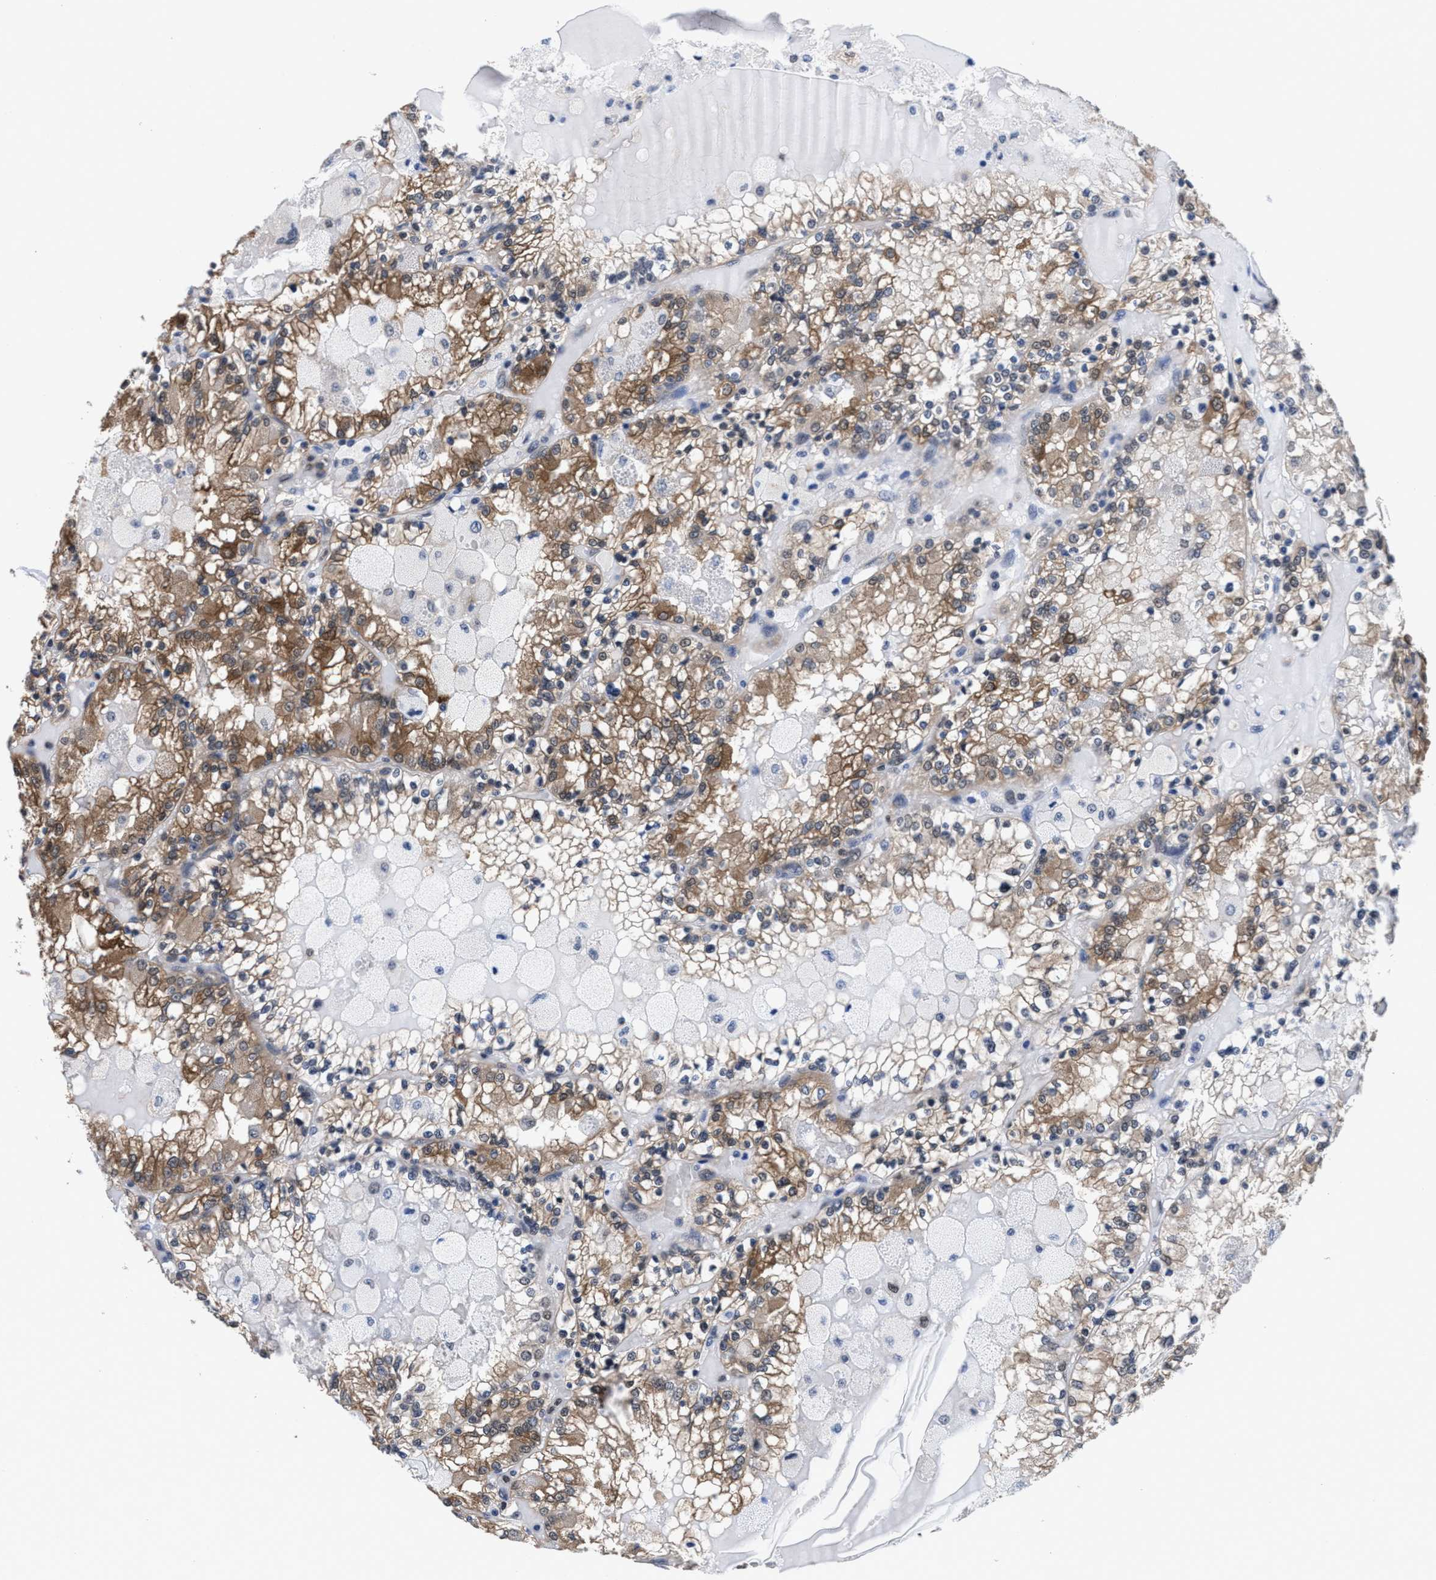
{"staining": {"intensity": "moderate", "quantity": ">75%", "location": "cytoplasmic/membranous"}, "tissue": "renal cancer", "cell_type": "Tumor cells", "image_type": "cancer", "snomed": [{"axis": "morphology", "description": "Adenocarcinoma, NOS"}, {"axis": "topography", "description": "Kidney"}], "caption": "Immunohistochemistry (IHC) micrograph of neoplastic tissue: renal cancer stained using immunohistochemistry (IHC) reveals medium levels of moderate protein expression localized specifically in the cytoplasmic/membranous of tumor cells, appearing as a cytoplasmic/membranous brown color.", "gene": "ACLY", "patient": {"sex": "female", "age": 56}}